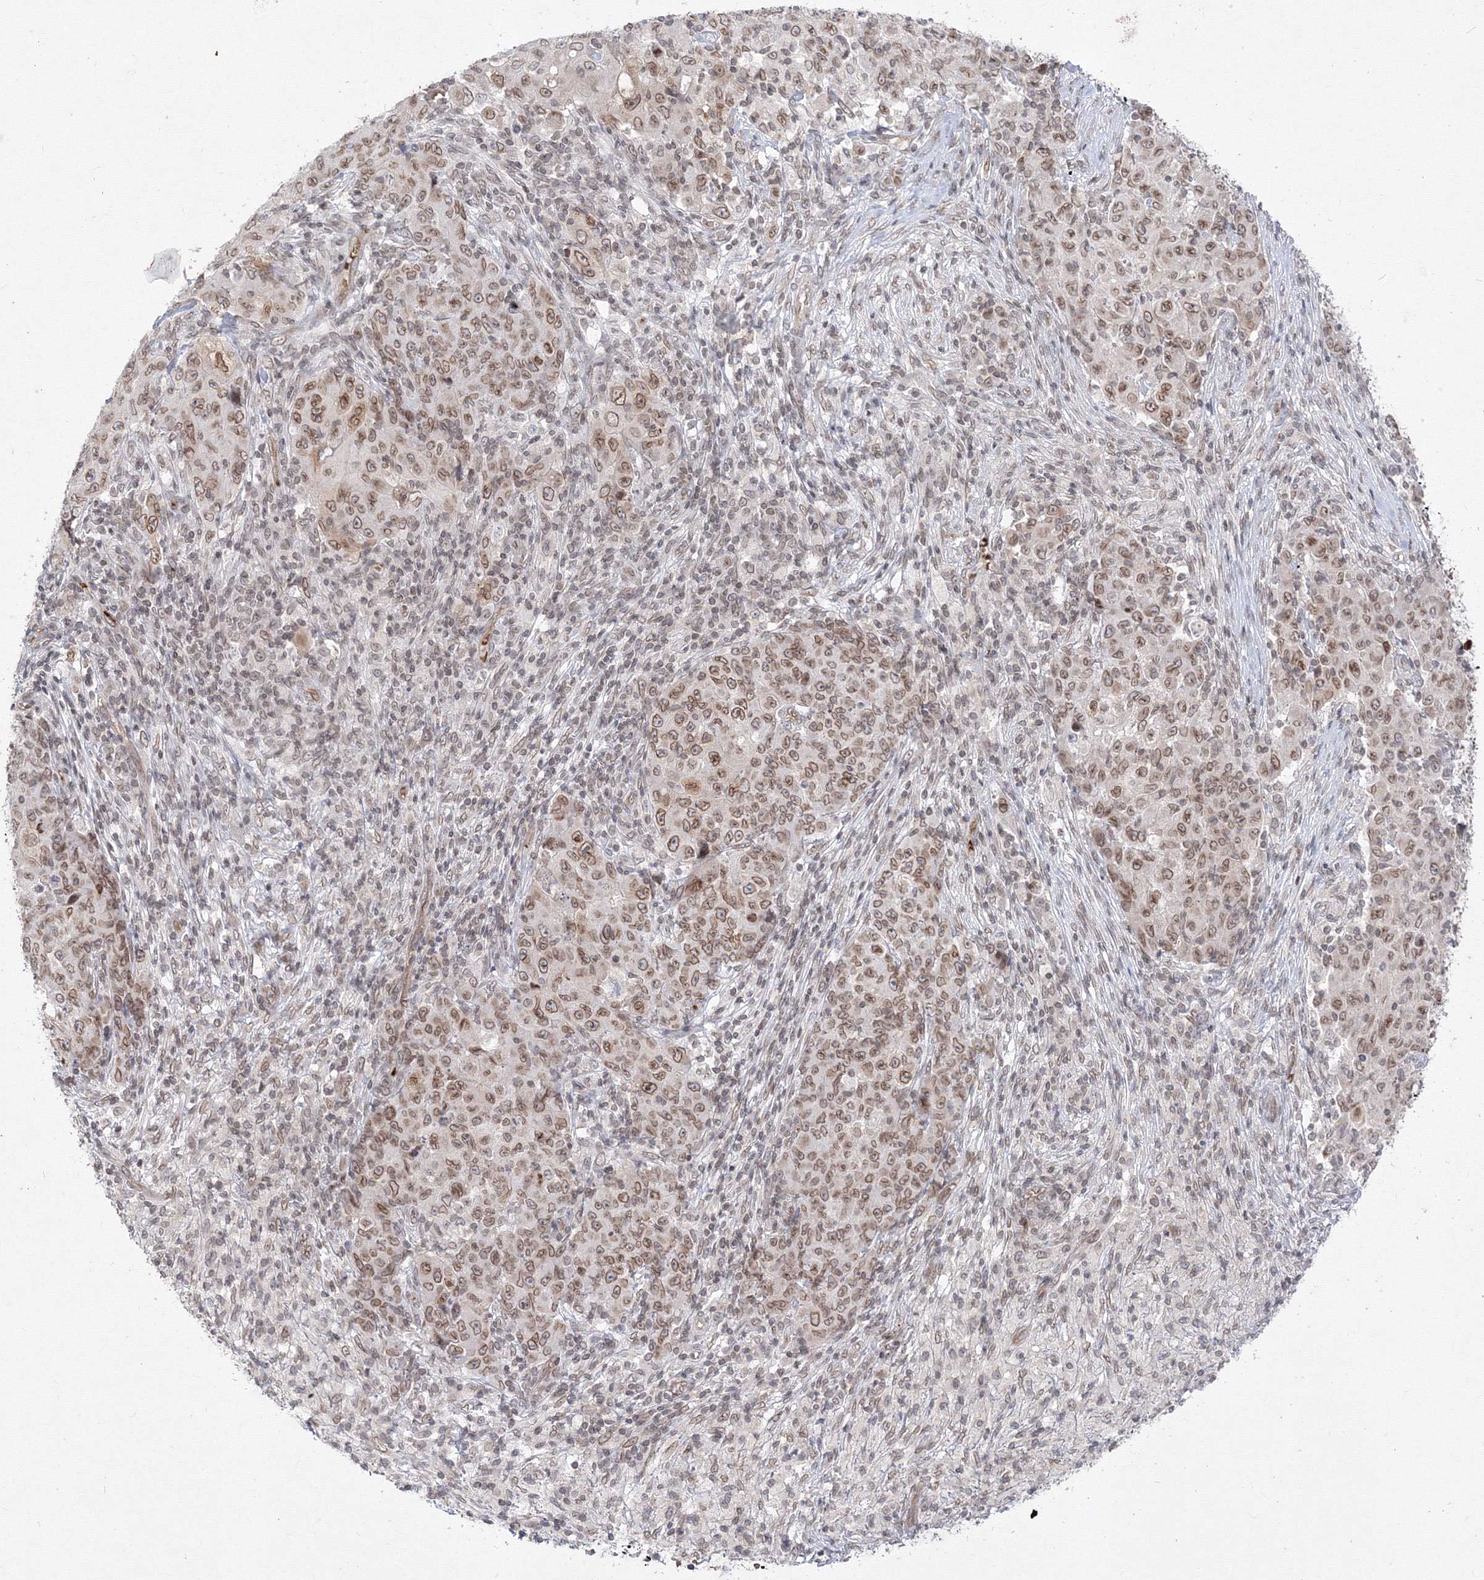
{"staining": {"intensity": "moderate", "quantity": ">75%", "location": "cytoplasmic/membranous,nuclear"}, "tissue": "ovarian cancer", "cell_type": "Tumor cells", "image_type": "cancer", "snomed": [{"axis": "morphology", "description": "Carcinoma, endometroid"}, {"axis": "topography", "description": "Ovary"}], "caption": "An immunohistochemistry (IHC) micrograph of tumor tissue is shown. Protein staining in brown labels moderate cytoplasmic/membranous and nuclear positivity in ovarian cancer within tumor cells.", "gene": "DNAJB2", "patient": {"sex": "female", "age": 42}}